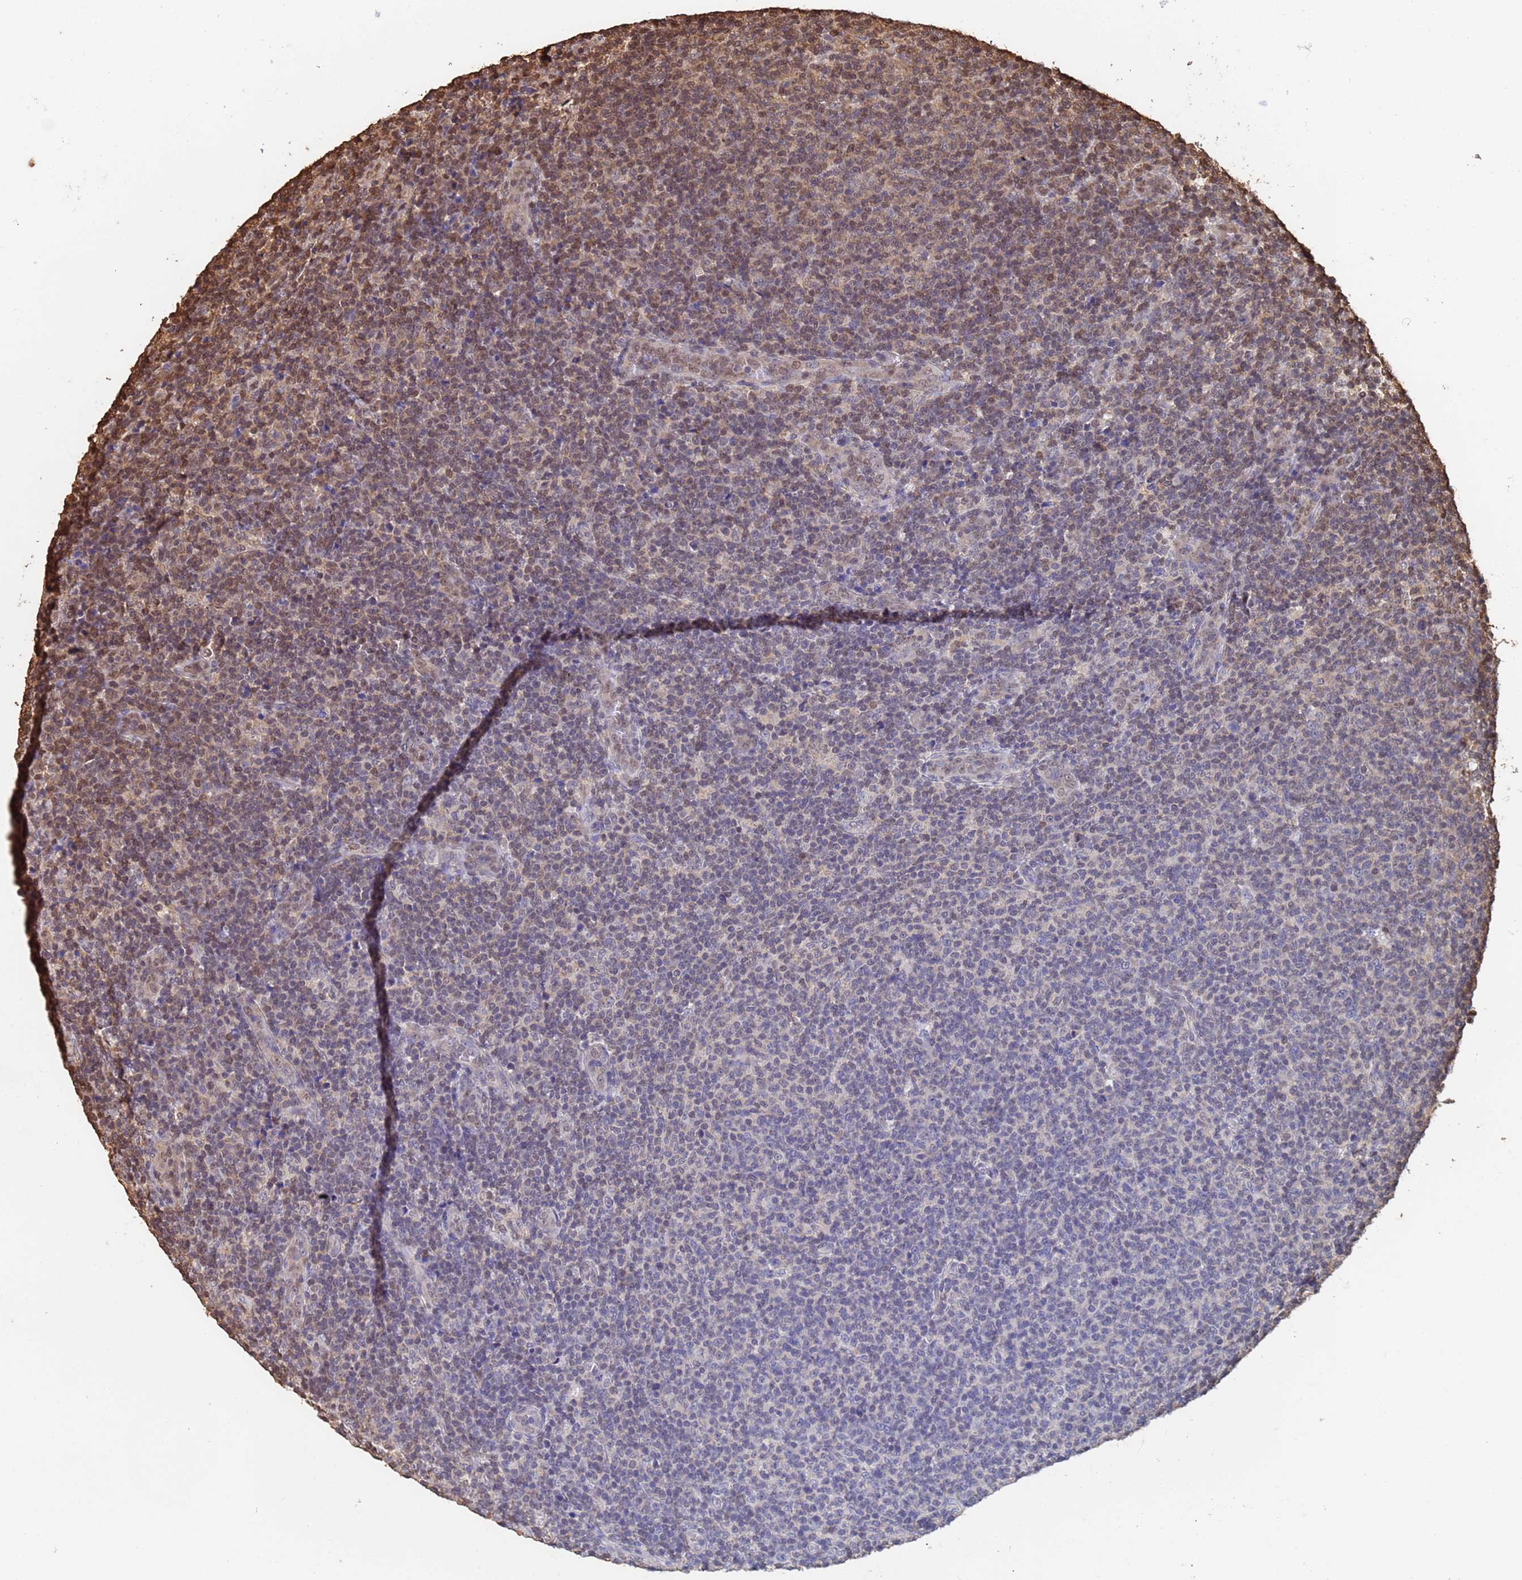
{"staining": {"intensity": "moderate", "quantity": "<25%", "location": "nuclear"}, "tissue": "lymphoma", "cell_type": "Tumor cells", "image_type": "cancer", "snomed": [{"axis": "morphology", "description": "Malignant lymphoma, non-Hodgkin's type, Low grade"}, {"axis": "topography", "description": "Lymph node"}], "caption": "Immunohistochemistry (IHC) staining of lymphoma, which shows low levels of moderate nuclear expression in approximately <25% of tumor cells indicating moderate nuclear protein positivity. The staining was performed using DAB (3,3'-diaminobenzidine) (brown) for protein detection and nuclei were counterstained in hematoxylin (blue).", "gene": "SUMO4", "patient": {"sex": "male", "age": 66}}